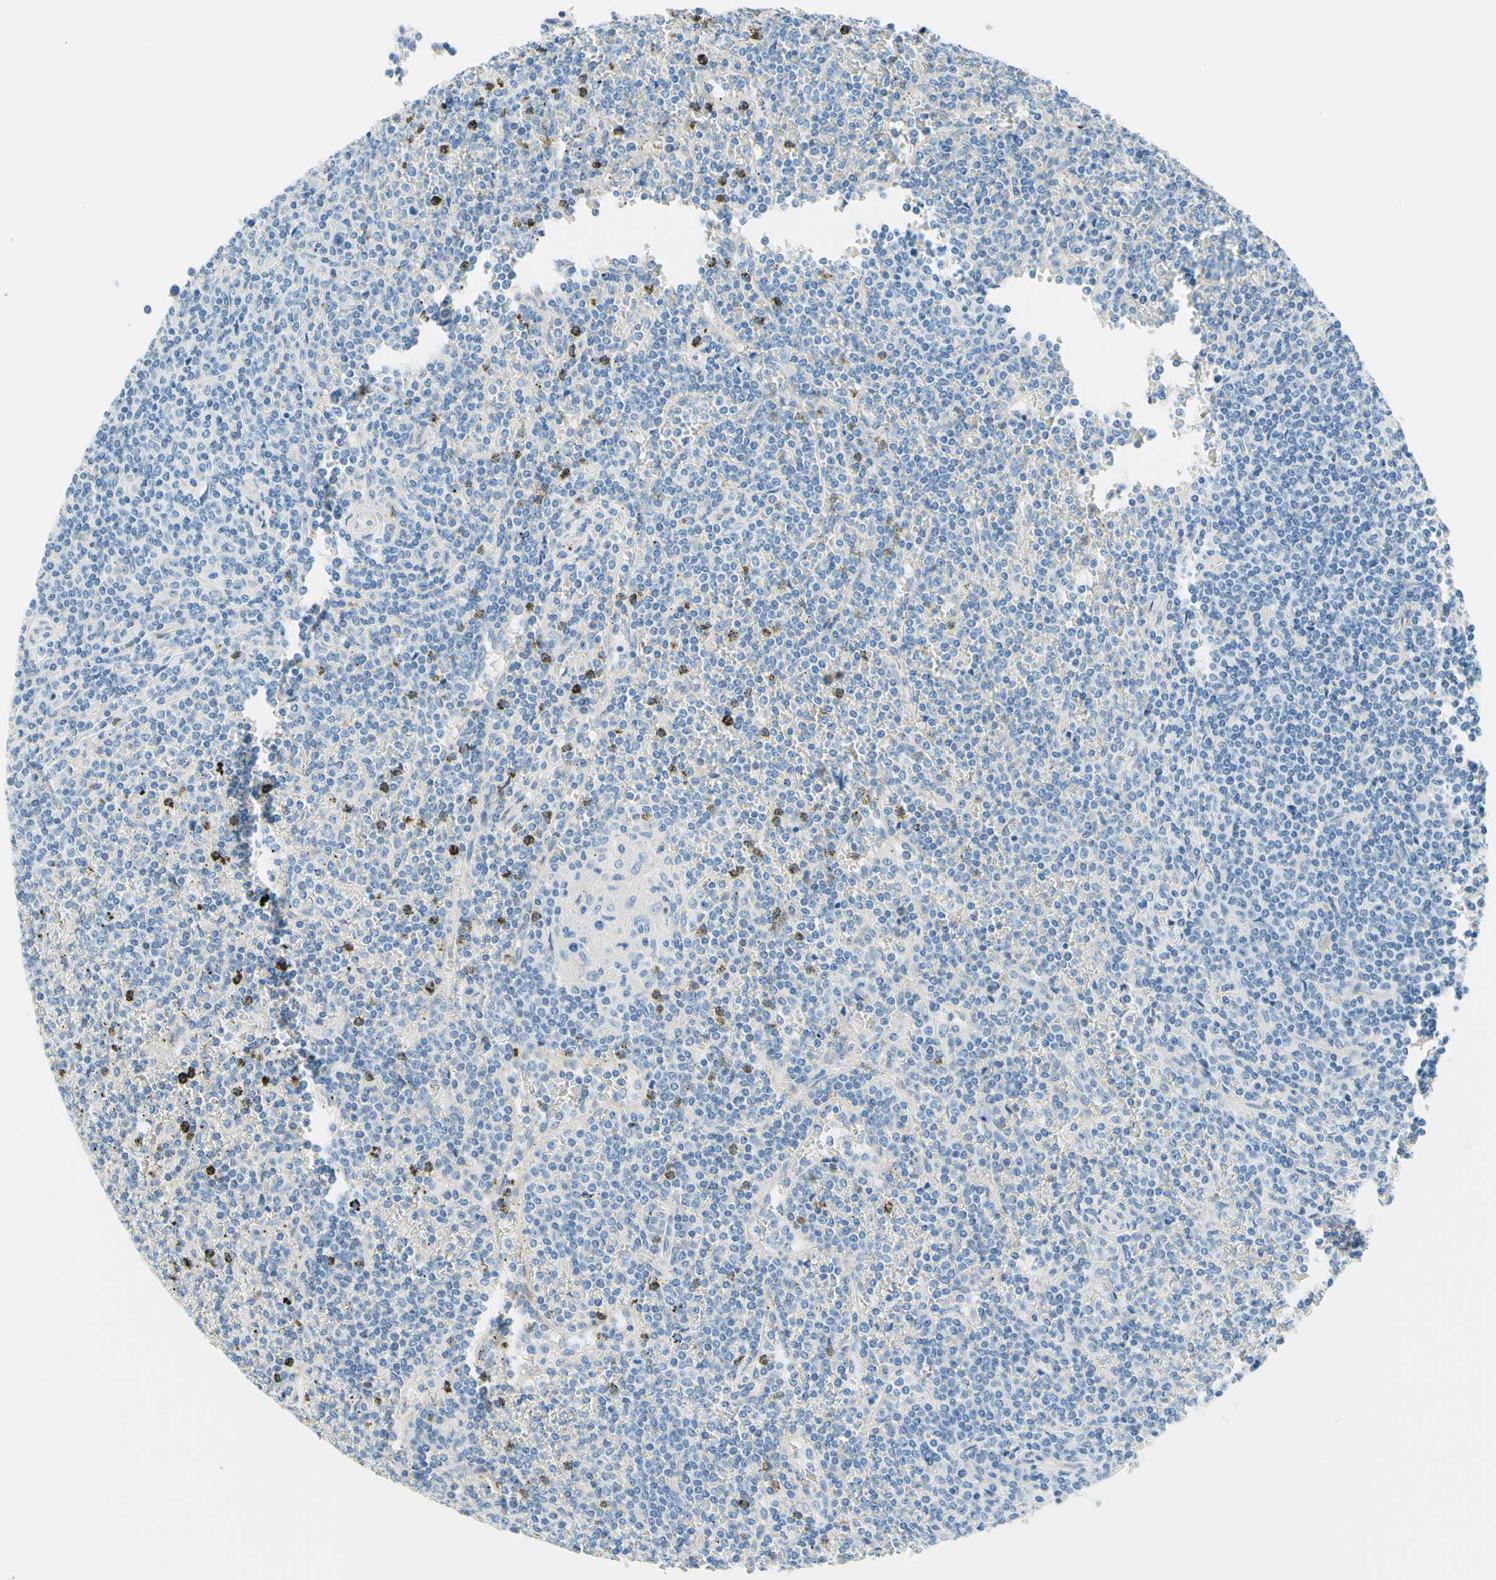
{"staining": {"intensity": "negative", "quantity": "none", "location": "none"}, "tissue": "lymphoma", "cell_type": "Tumor cells", "image_type": "cancer", "snomed": [{"axis": "morphology", "description": "Malignant lymphoma, non-Hodgkin's type, Low grade"}, {"axis": "topography", "description": "Spleen"}], "caption": "Immunohistochemistry (IHC) micrograph of malignant lymphoma, non-Hodgkin's type (low-grade) stained for a protein (brown), which demonstrates no expression in tumor cells. (Brightfield microscopy of DAB immunohistochemistry at high magnification).", "gene": "PASD1", "patient": {"sex": "female", "age": 19}}